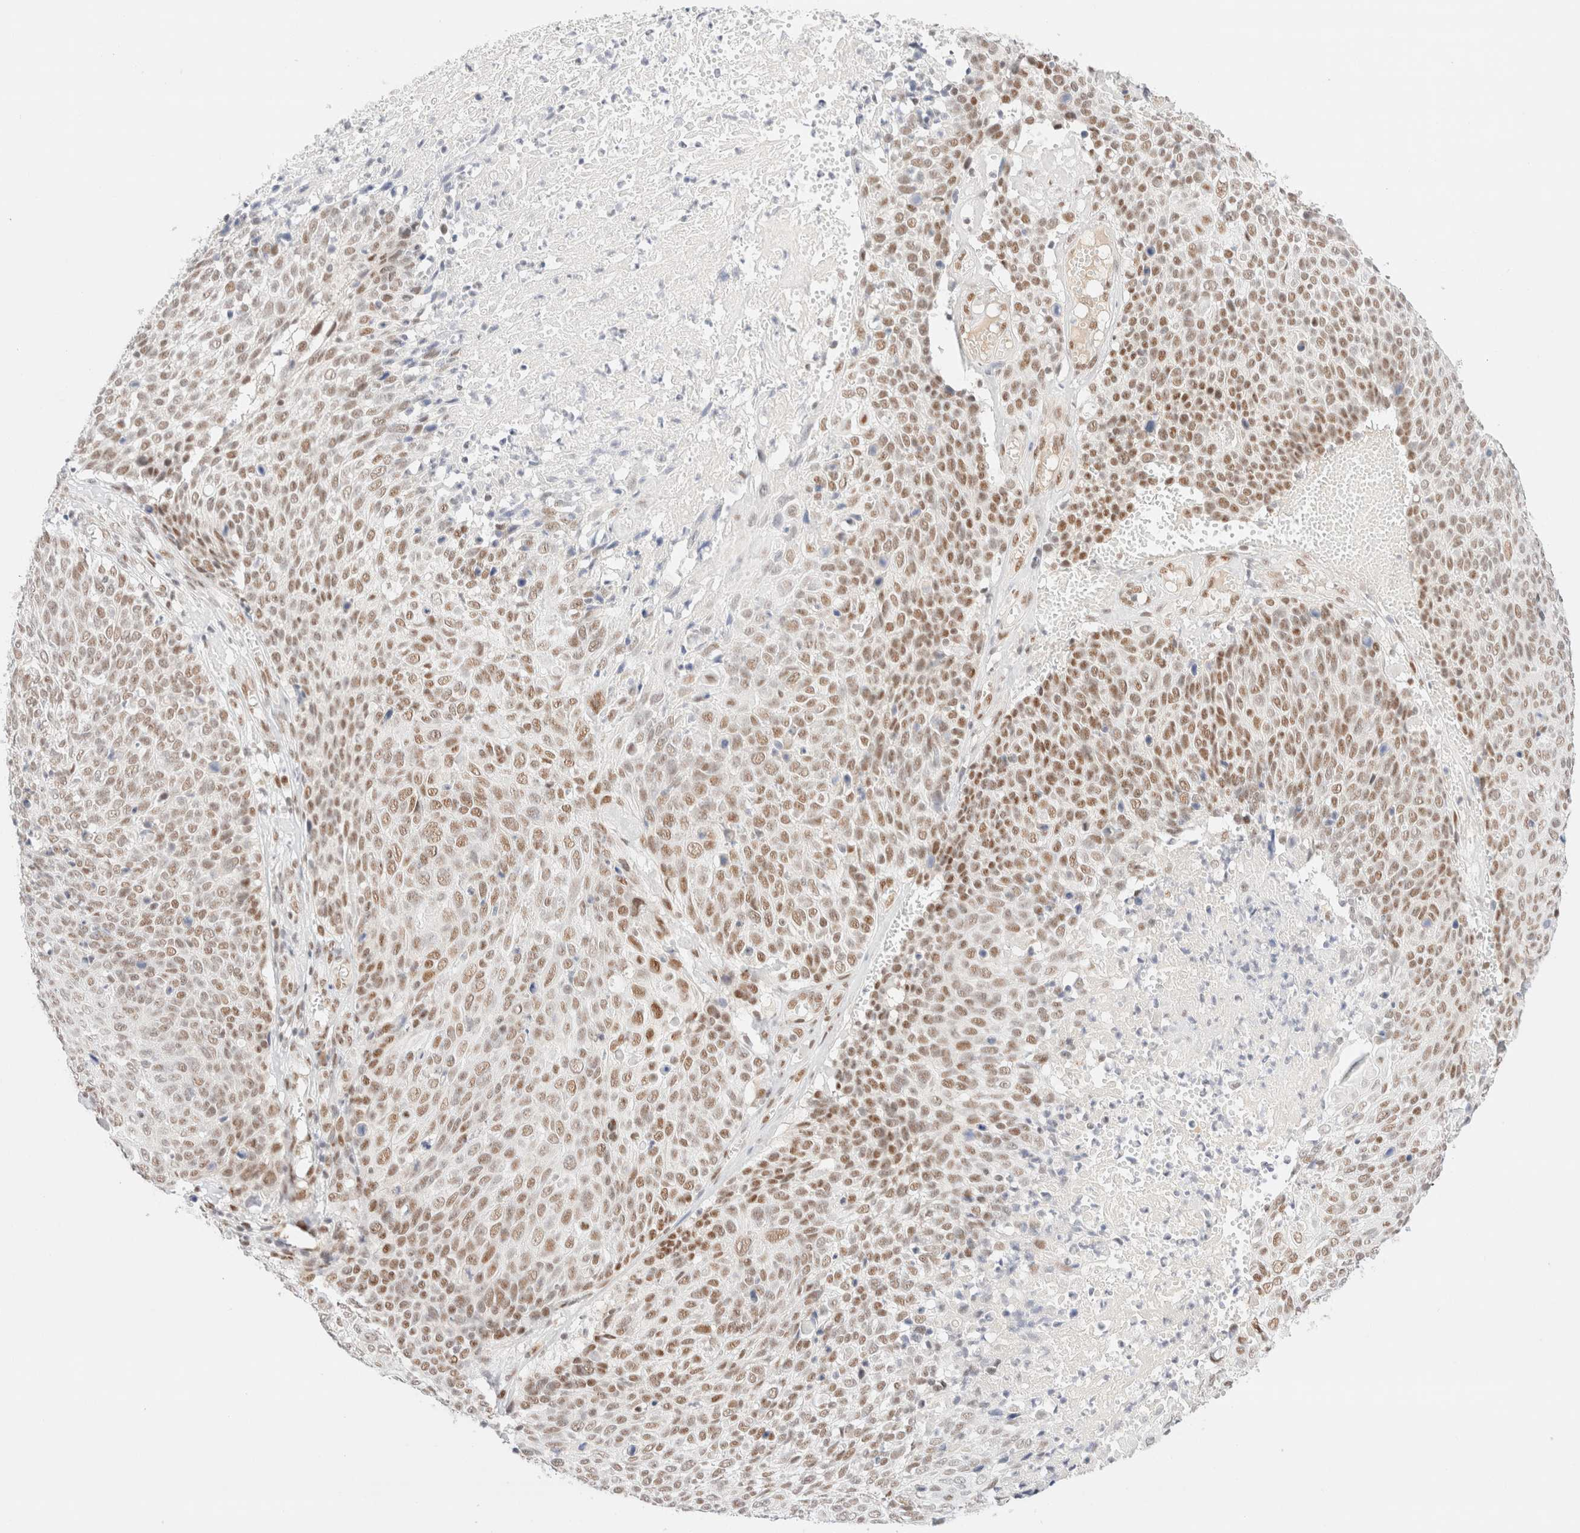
{"staining": {"intensity": "moderate", "quantity": ">75%", "location": "nuclear"}, "tissue": "cervical cancer", "cell_type": "Tumor cells", "image_type": "cancer", "snomed": [{"axis": "morphology", "description": "Squamous cell carcinoma, NOS"}, {"axis": "topography", "description": "Cervix"}], "caption": "Protein staining demonstrates moderate nuclear expression in about >75% of tumor cells in squamous cell carcinoma (cervical).", "gene": "CIC", "patient": {"sex": "female", "age": 74}}